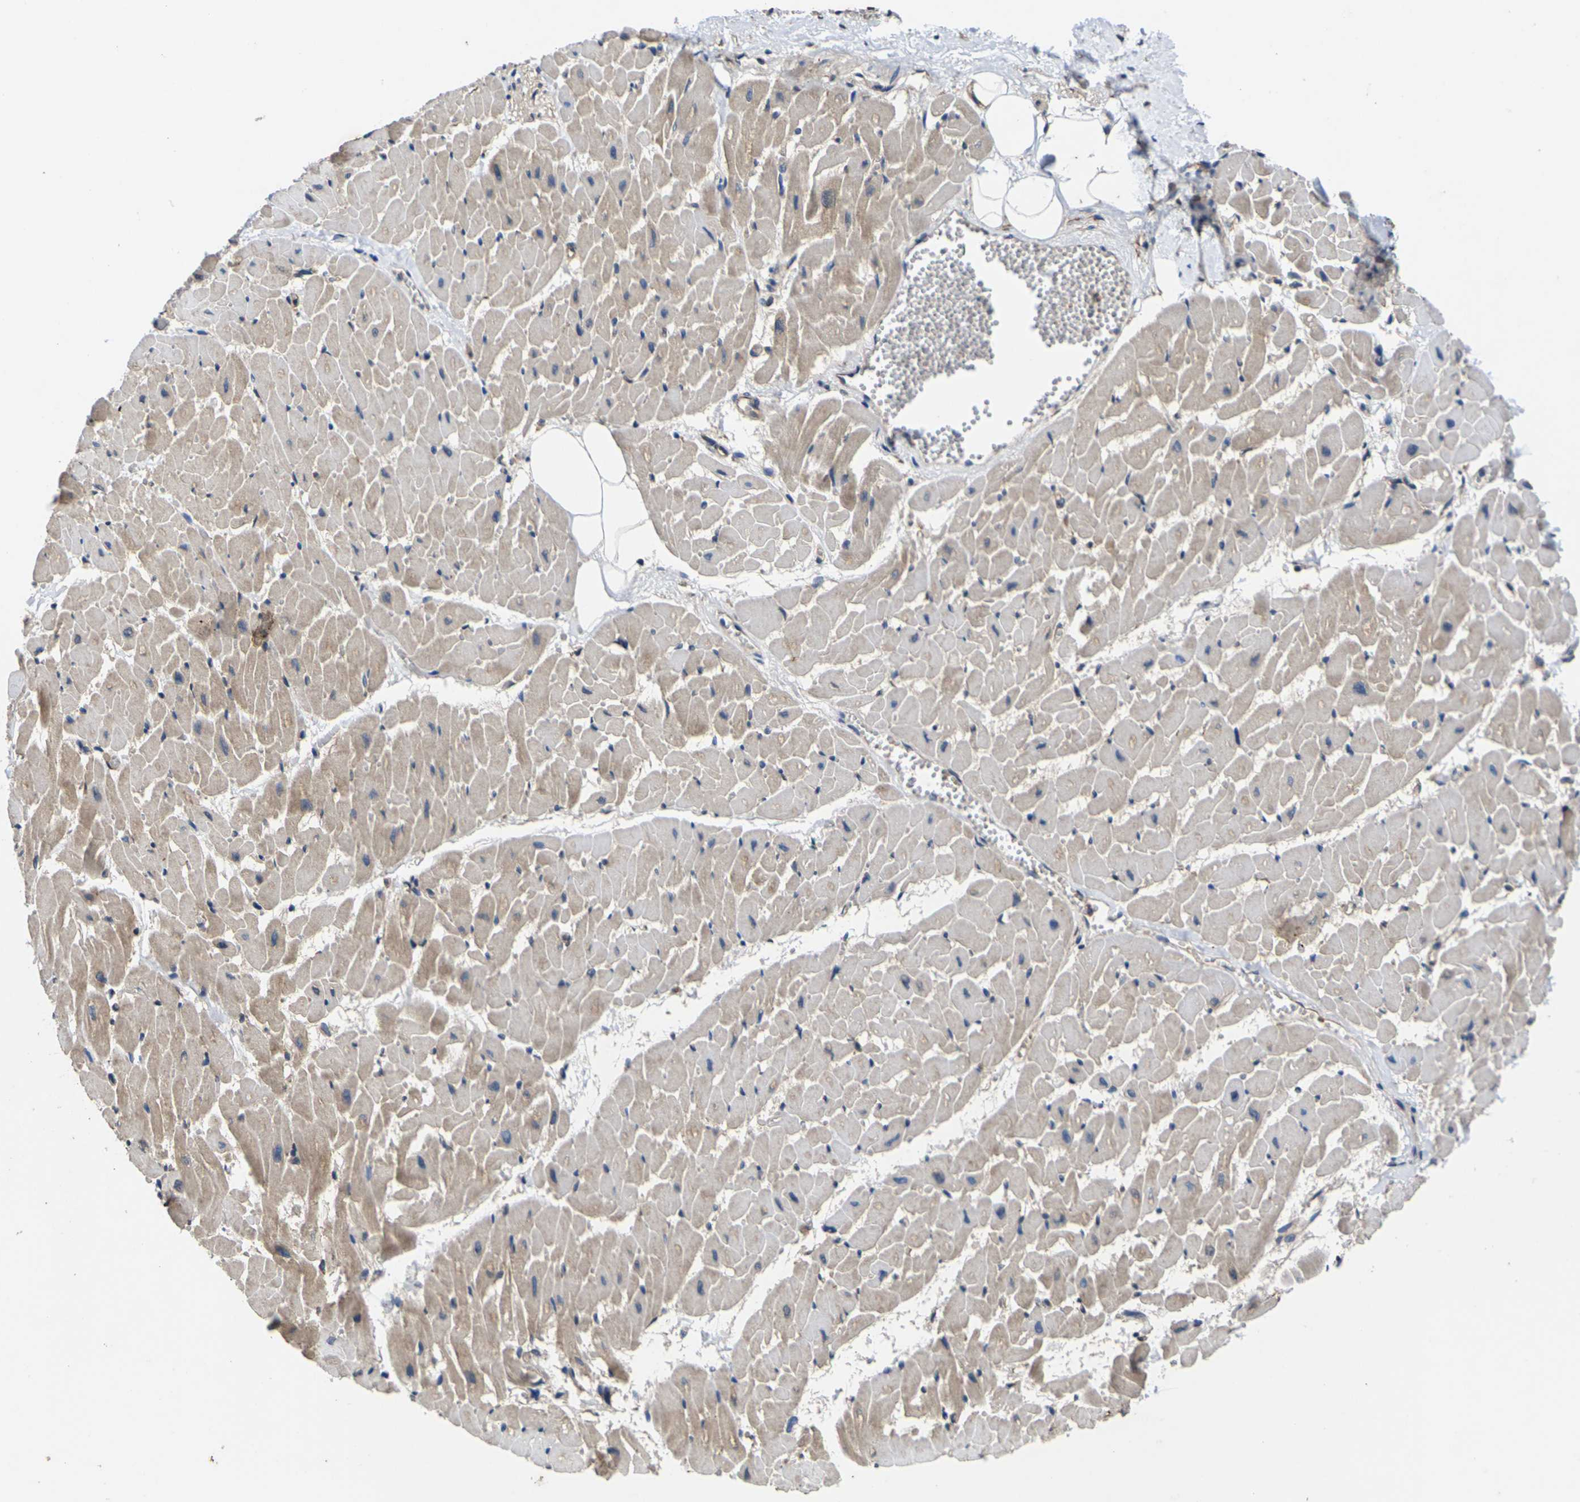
{"staining": {"intensity": "weak", "quantity": ">75%", "location": "cytoplasmic/membranous"}, "tissue": "heart muscle", "cell_type": "Cardiomyocytes", "image_type": "normal", "snomed": [{"axis": "morphology", "description": "Normal tissue, NOS"}, {"axis": "topography", "description": "Heart"}], "caption": "DAB immunohistochemical staining of normal human heart muscle demonstrates weak cytoplasmic/membranous protein expression in about >75% of cardiomyocytes. The protein of interest is stained brown, and the nuclei are stained in blue (DAB IHC with brightfield microscopy, high magnification).", "gene": "DKK2", "patient": {"sex": "female", "age": 19}}